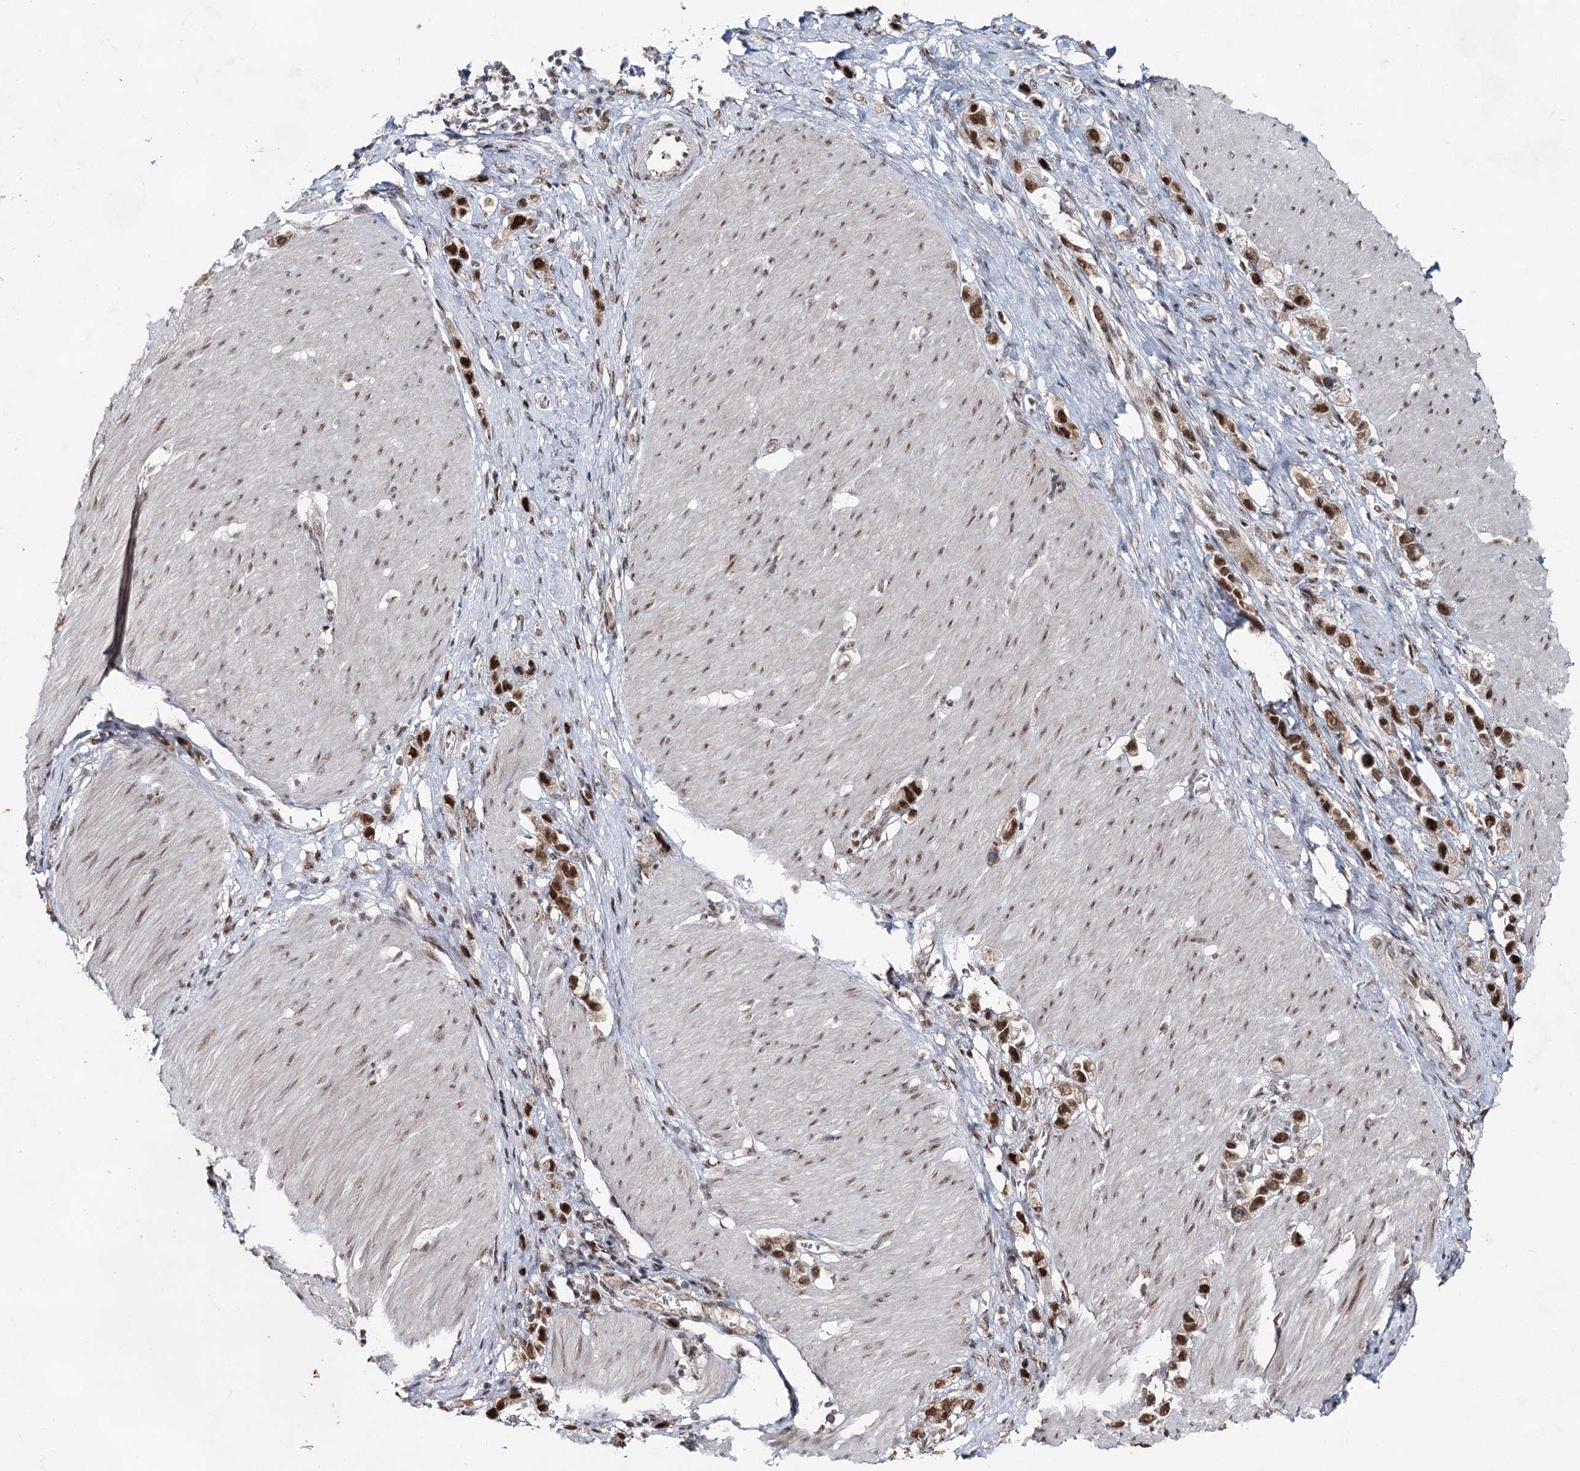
{"staining": {"intensity": "moderate", "quantity": ">75%", "location": "cytoplasmic/membranous,nuclear"}, "tissue": "stomach cancer", "cell_type": "Tumor cells", "image_type": "cancer", "snomed": [{"axis": "morphology", "description": "Normal tissue, NOS"}, {"axis": "morphology", "description": "Adenocarcinoma, NOS"}, {"axis": "topography", "description": "Stomach, upper"}, {"axis": "topography", "description": "Stomach"}], "caption": "The image shows a brown stain indicating the presence of a protein in the cytoplasmic/membranous and nuclear of tumor cells in adenocarcinoma (stomach). (Brightfield microscopy of DAB IHC at high magnification).", "gene": "ZCCHC8", "patient": {"sex": "female", "age": 65}}